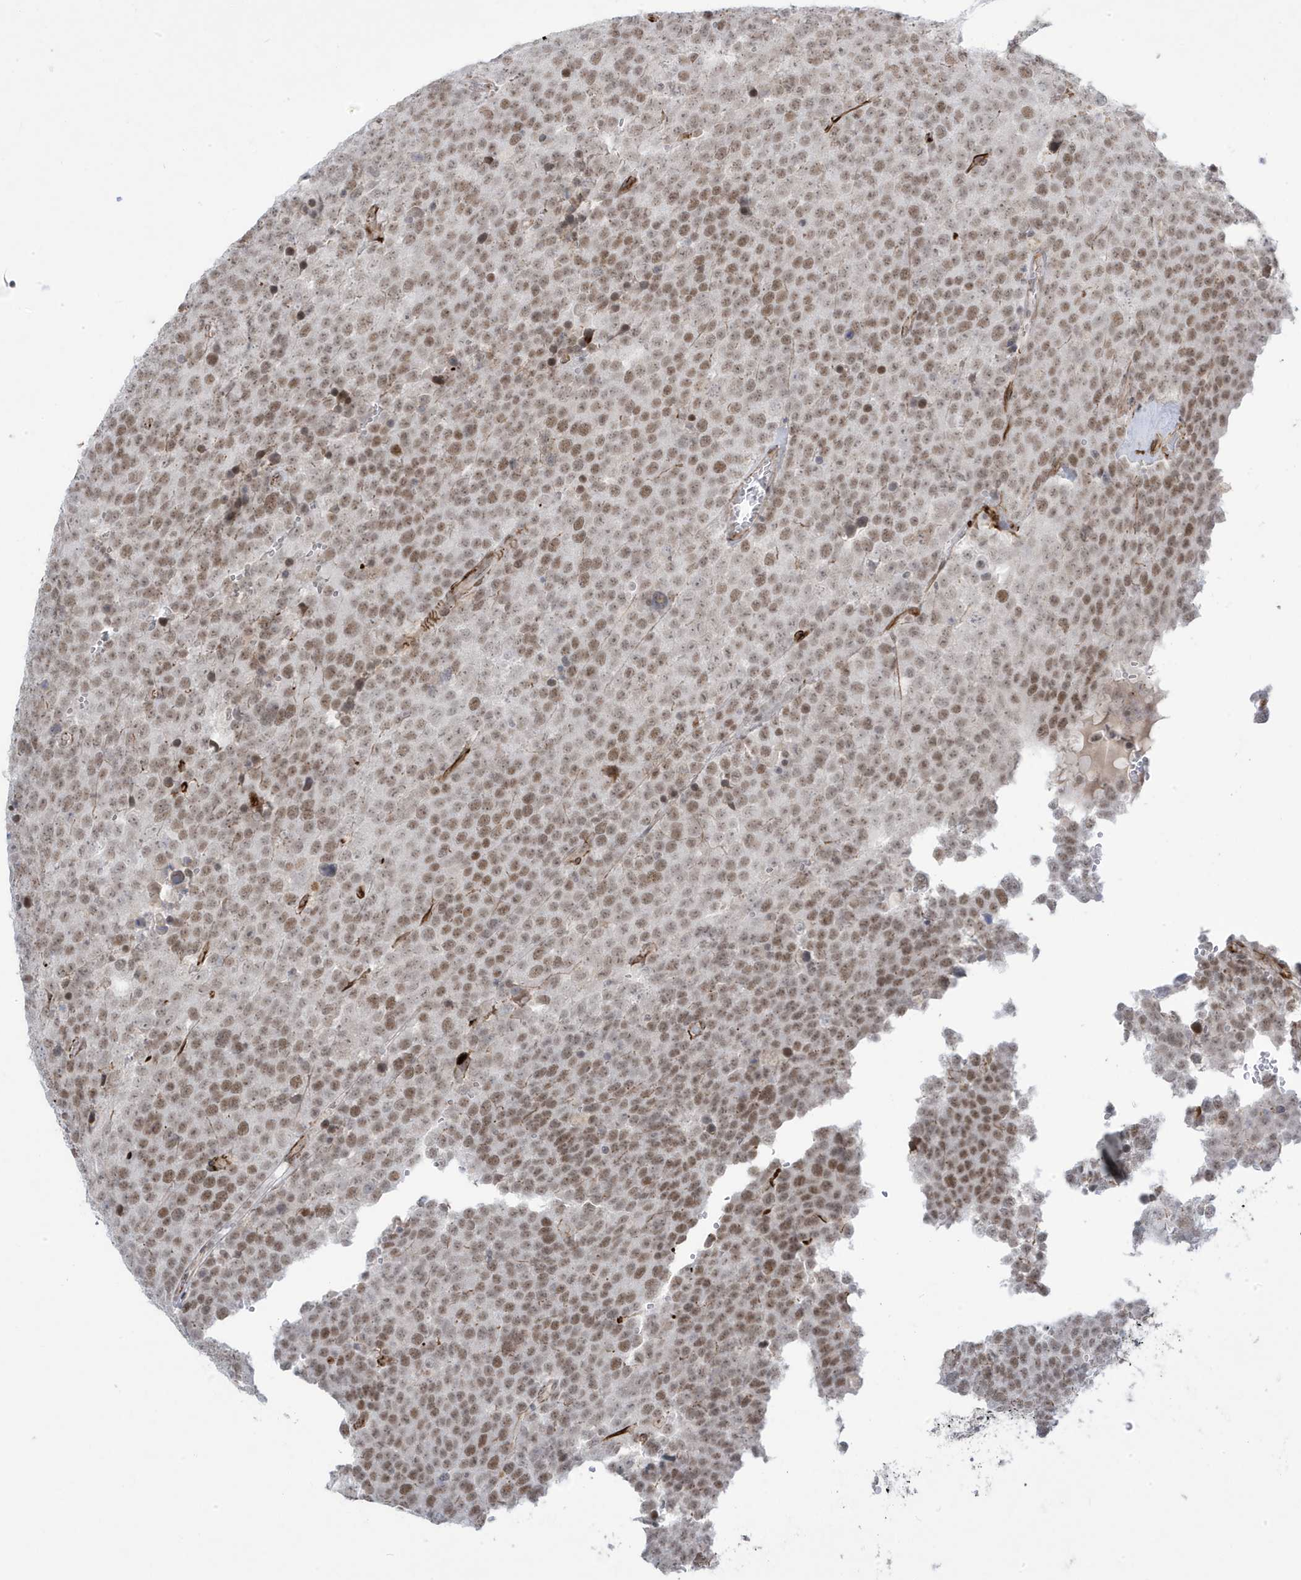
{"staining": {"intensity": "moderate", "quantity": ">75%", "location": "nuclear"}, "tissue": "testis cancer", "cell_type": "Tumor cells", "image_type": "cancer", "snomed": [{"axis": "morphology", "description": "Seminoma, NOS"}, {"axis": "topography", "description": "Testis"}], "caption": "A photomicrograph of human testis cancer stained for a protein reveals moderate nuclear brown staining in tumor cells.", "gene": "ADAMTSL3", "patient": {"sex": "male", "age": 71}}